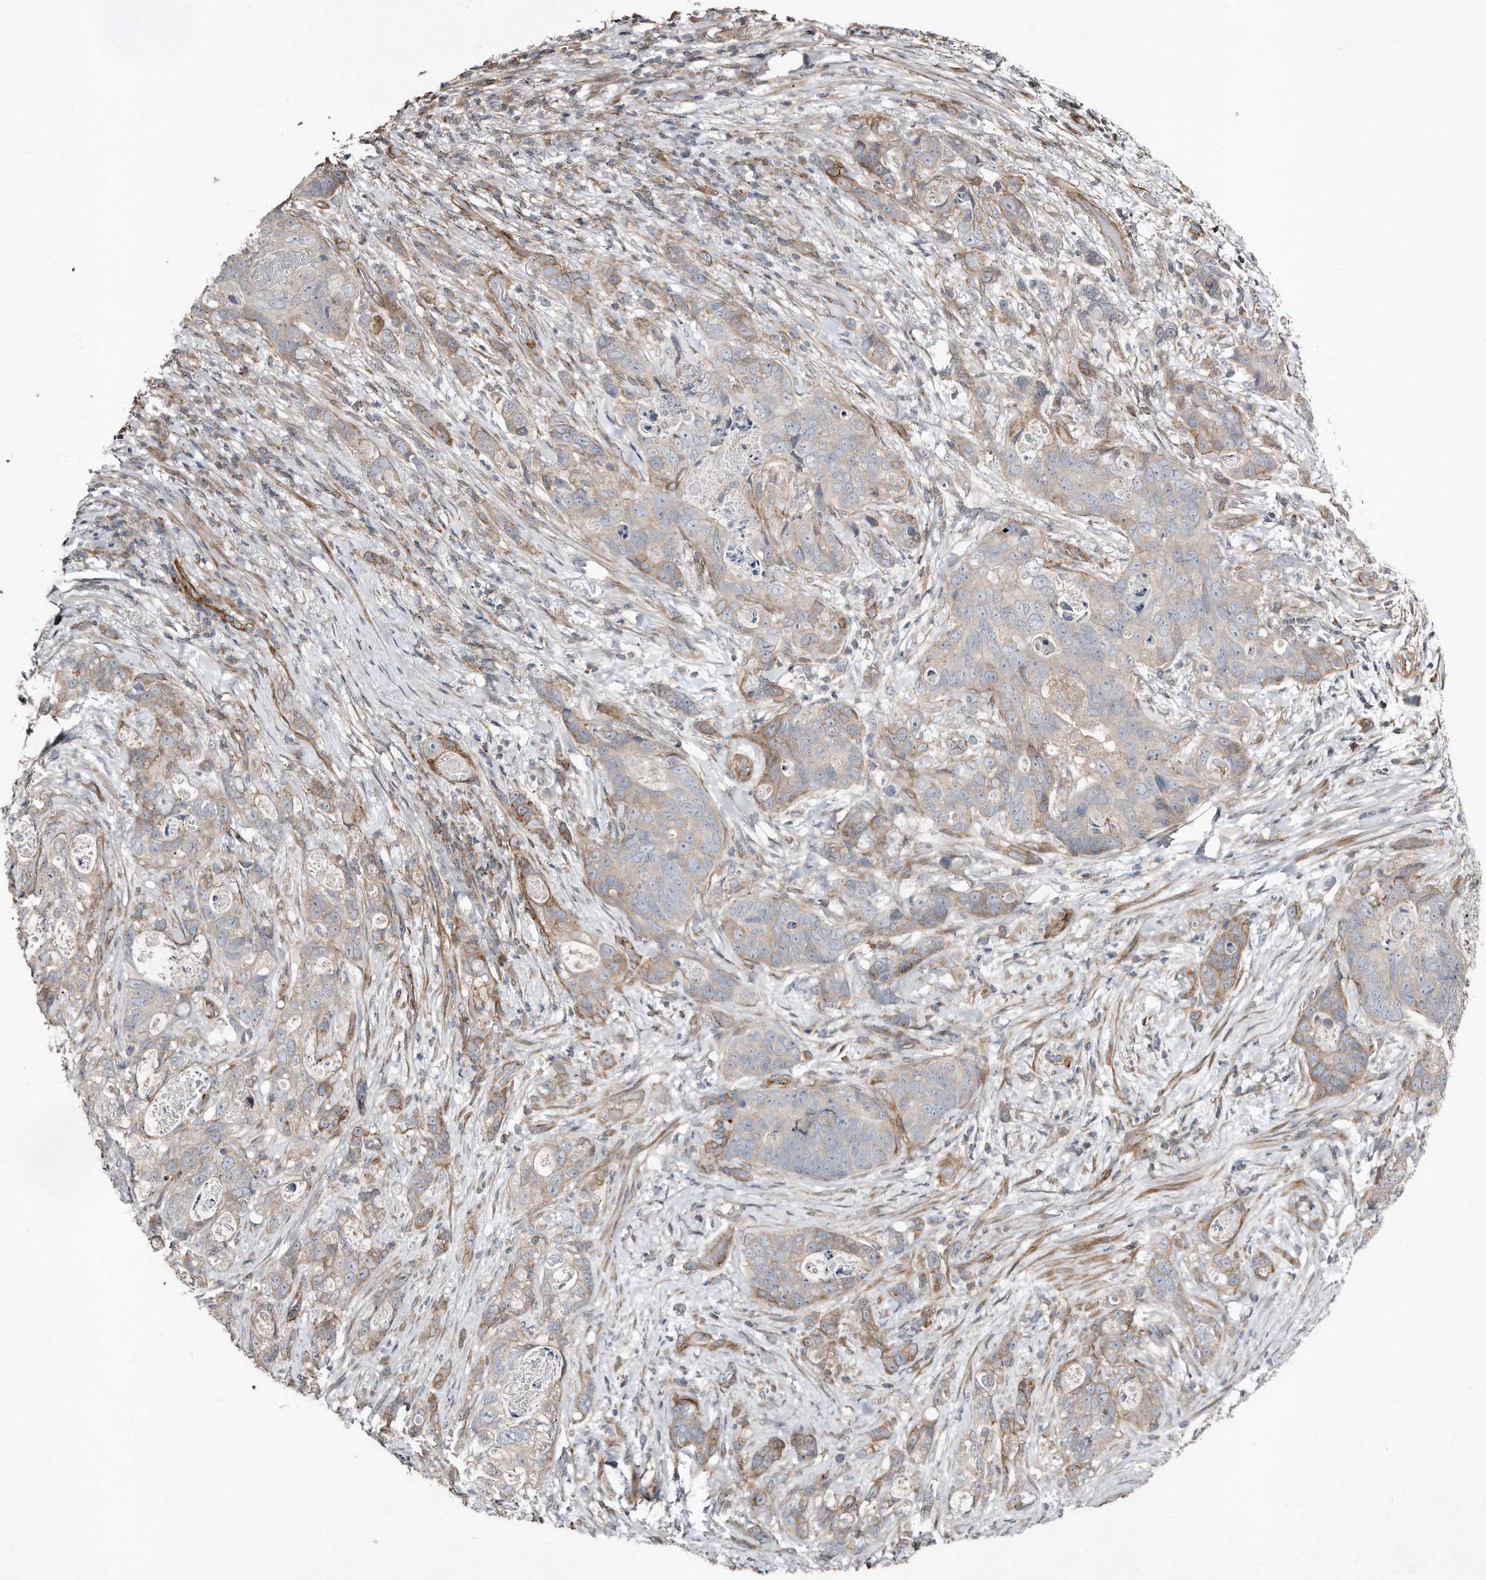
{"staining": {"intensity": "weak", "quantity": "<25%", "location": "cytoplasmic/membranous"}, "tissue": "stomach cancer", "cell_type": "Tumor cells", "image_type": "cancer", "snomed": [{"axis": "morphology", "description": "Normal tissue, NOS"}, {"axis": "morphology", "description": "Adenocarcinoma, NOS"}, {"axis": "topography", "description": "Stomach"}], "caption": "Stomach adenocarcinoma was stained to show a protein in brown. There is no significant positivity in tumor cells. (Stains: DAB (3,3'-diaminobenzidine) immunohistochemistry with hematoxylin counter stain, Microscopy: brightfield microscopy at high magnification).", "gene": "SNAP47", "patient": {"sex": "female", "age": 89}}